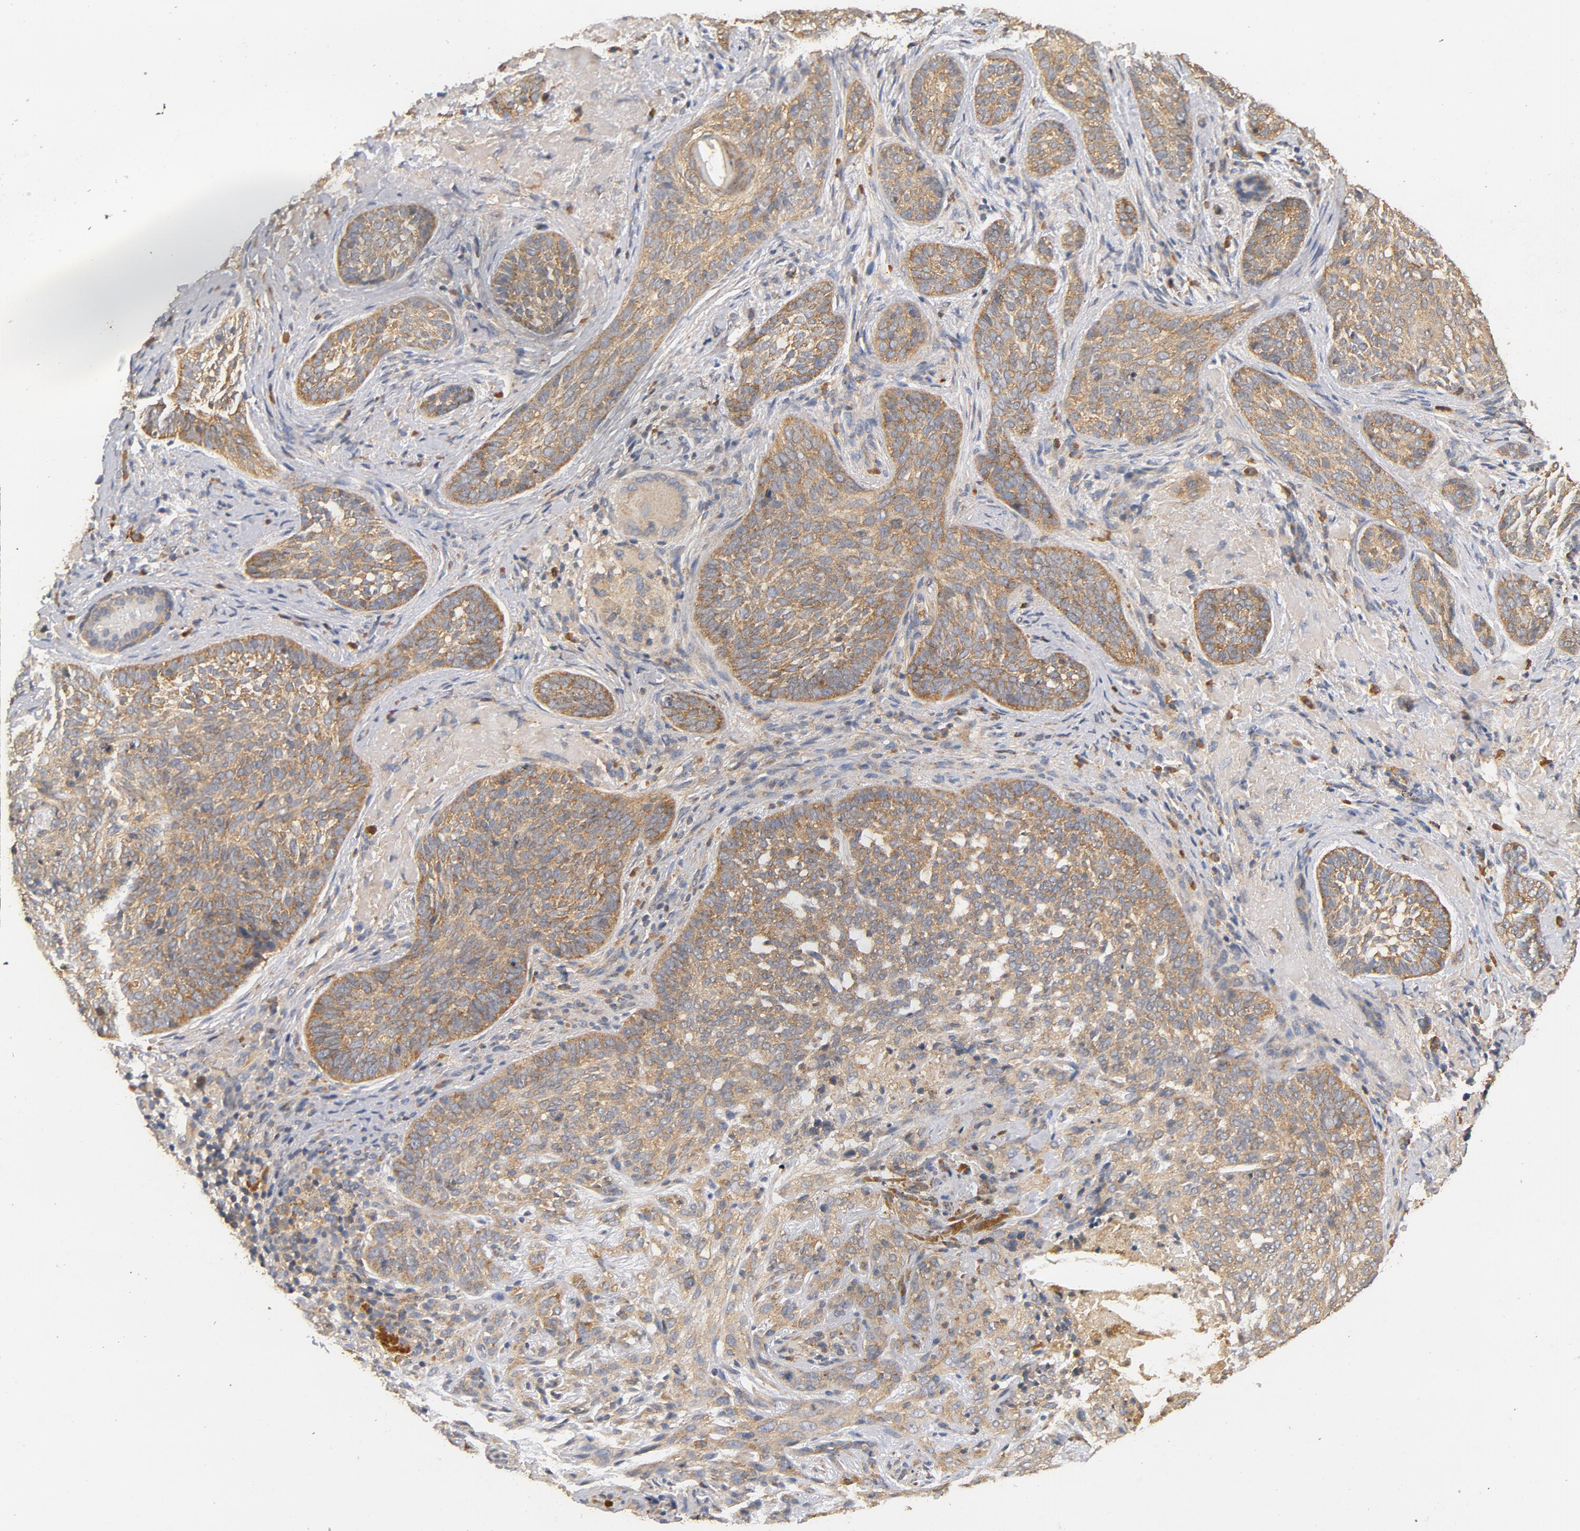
{"staining": {"intensity": "weak", "quantity": ">75%", "location": "cytoplasmic/membranous"}, "tissue": "skin cancer", "cell_type": "Tumor cells", "image_type": "cancer", "snomed": [{"axis": "morphology", "description": "Normal tissue, NOS"}, {"axis": "morphology", "description": "Basal cell carcinoma"}, {"axis": "topography", "description": "Skin"}], "caption": "Immunohistochemical staining of skin basal cell carcinoma exhibits weak cytoplasmic/membranous protein expression in approximately >75% of tumor cells.", "gene": "DDX6", "patient": {"sex": "female", "age": 61}}